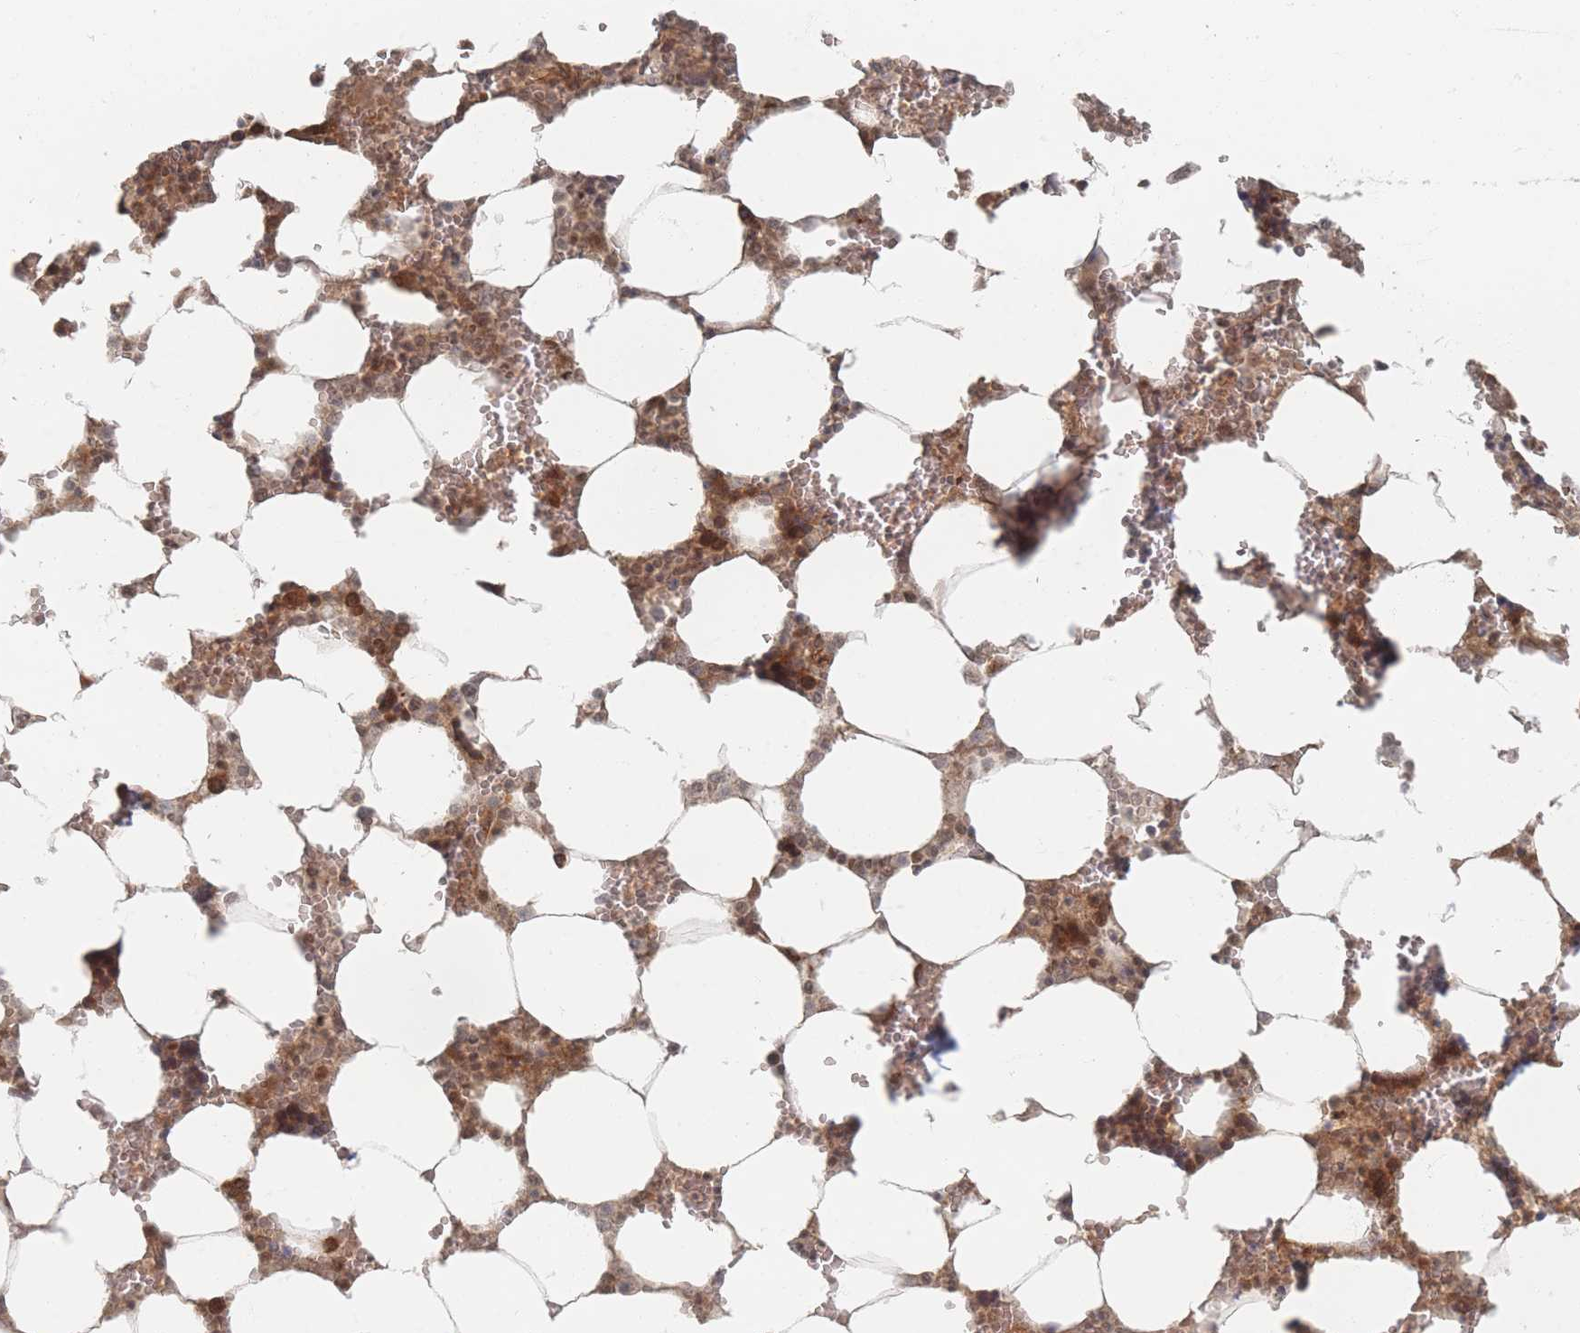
{"staining": {"intensity": "moderate", "quantity": ">75%", "location": "cytoplasmic/membranous,nuclear"}, "tissue": "bone marrow", "cell_type": "Hematopoietic cells", "image_type": "normal", "snomed": [{"axis": "morphology", "description": "Normal tissue, NOS"}, {"axis": "topography", "description": "Bone marrow"}], "caption": "Protein staining of benign bone marrow displays moderate cytoplasmic/membranous,nuclear expression in about >75% of hematopoietic cells. Immunohistochemistry (ihc) stains the protein in brown and the nuclei are stained blue.", "gene": "PSMD9", "patient": {"sex": "male", "age": 64}}